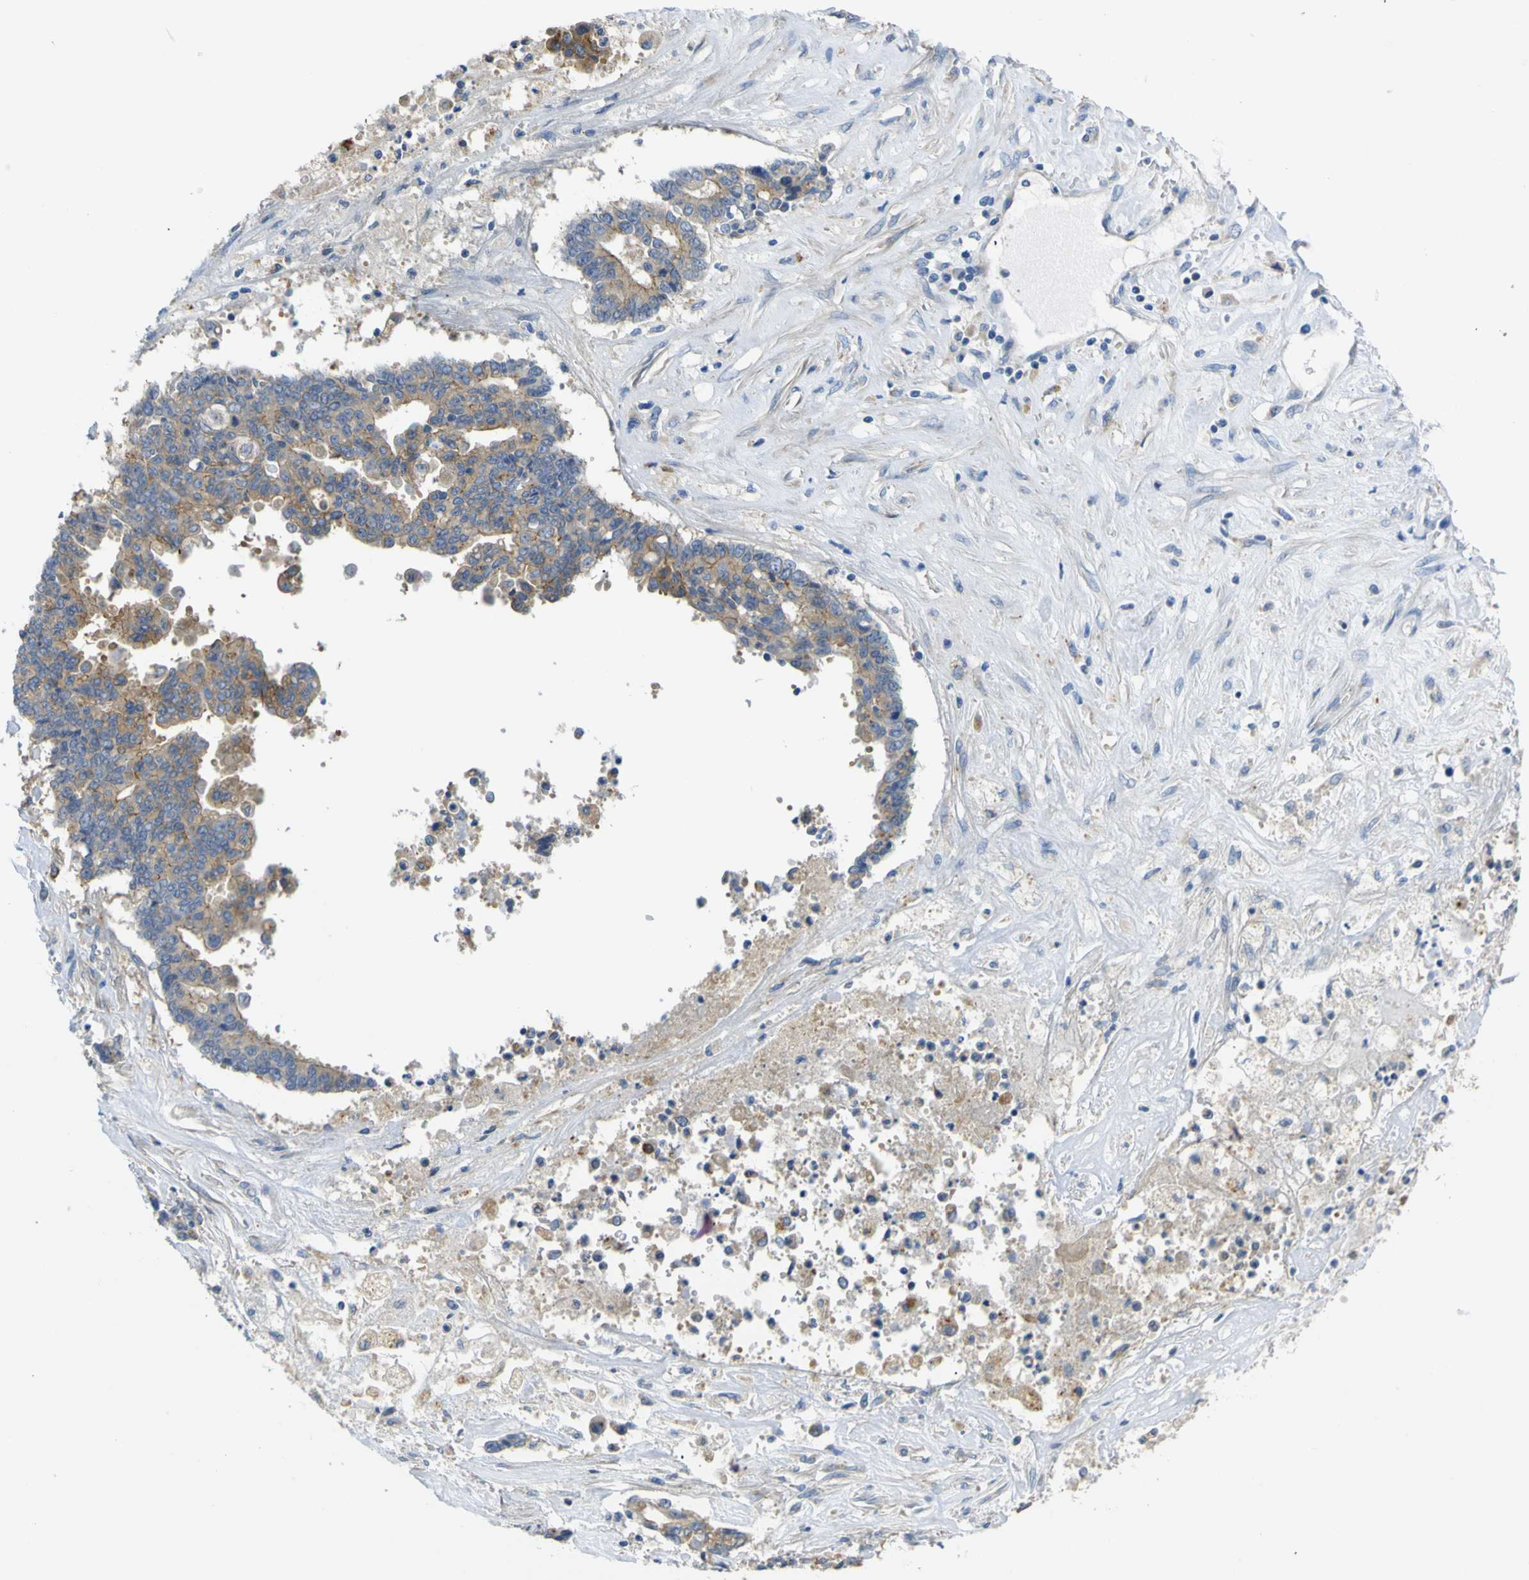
{"staining": {"intensity": "moderate", "quantity": ">75%", "location": "cytoplasmic/membranous"}, "tissue": "liver cancer", "cell_type": "Tumor cells", "image_type": "cancer", "snomed": [{"axis": "morphology", "description": "Cholangiocarcinoma"}, {"axis": "topography", "description": "Liver"}], "caption": "Immunohistochemistry photomicrograph of human cholangiocarcinoma (liver) stained for a protein (brown), which displays medium levels of moderate cytoplasmic/membranous staining in about >75% of tumor cells.", "gene": "SYPL1", "patient": {"sex": "male", "age": 57}}